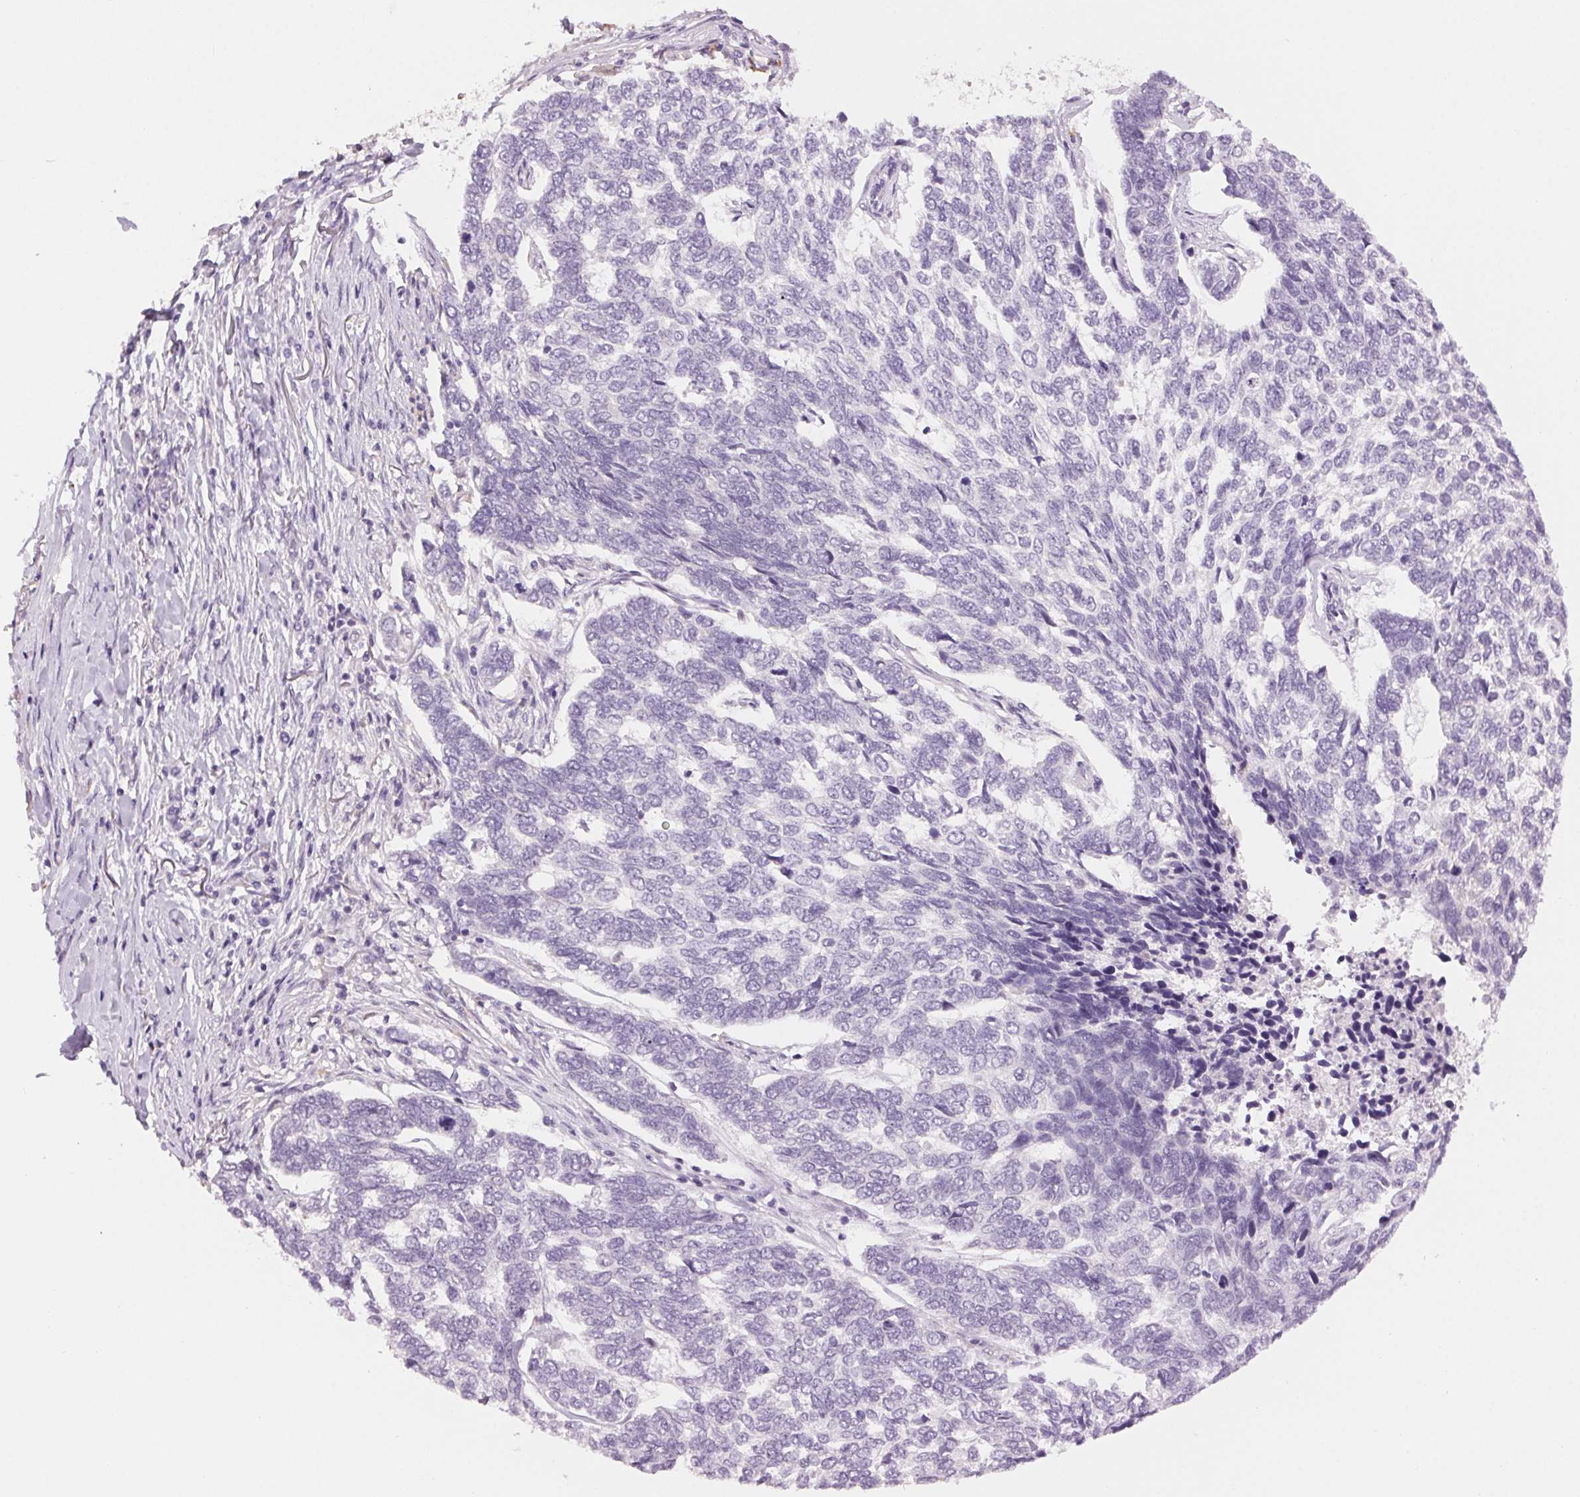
{"staining": {"intensity": "negative", "quantity": "none", "location": "none"}, "tissue": "skin cancer", "cell_type": "Tumor cells", "image_type": "cancer", "snomed": [{"axis": "morphology", "description": "Basal cell carcinoma"}, {"axis": "topography", "description": "Skin"}], "caption": "The IHC histopathology image has no significant expression in tumor cells of basal cell carcinoma (skin) tissue.", "gene": "MPO", "patient": {"sex": "female", "age": 65}}